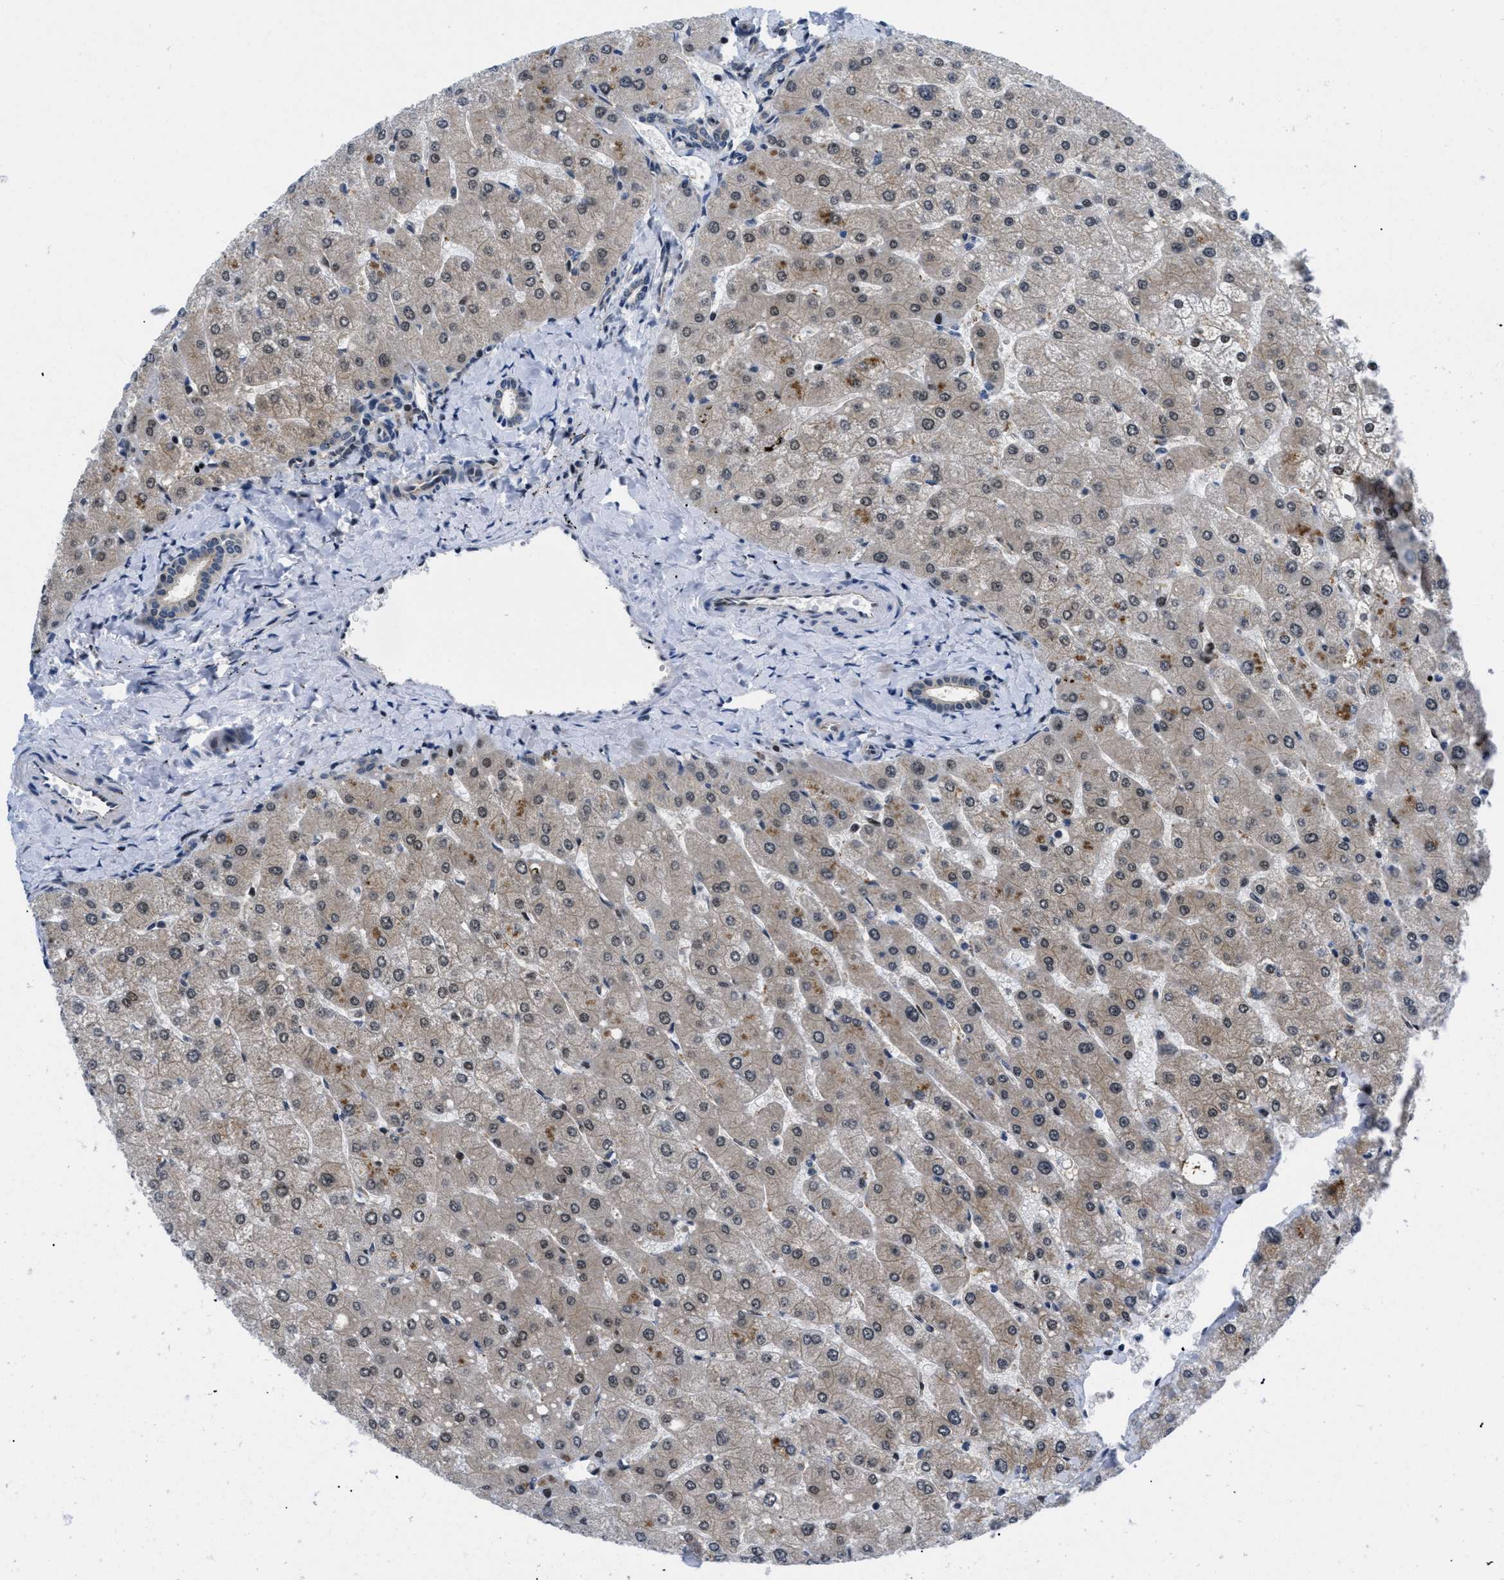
{"staining": {"intensity": "moderate", "quantity": "<25%", "location": "nuclear"}, "tissue": "liver", "cell_type": "Cholangiocytes", "image_type": "normal", "snomed": [{"axis": "morphology", "description": "Normal tissue, NOS"}, {"axis": "topography", "description": "Liver"}], "caption": "Cholangiocytes exhibit low levels of moderate nuclear positivity in approximately <25% of cells in normal human liver. (DAB (3,3'-diaminobenzidine) IHC with brightfield microscopy, high magnification).", "gene": "SLC29A2", "patient": {"sex": "male", "age": 55}}